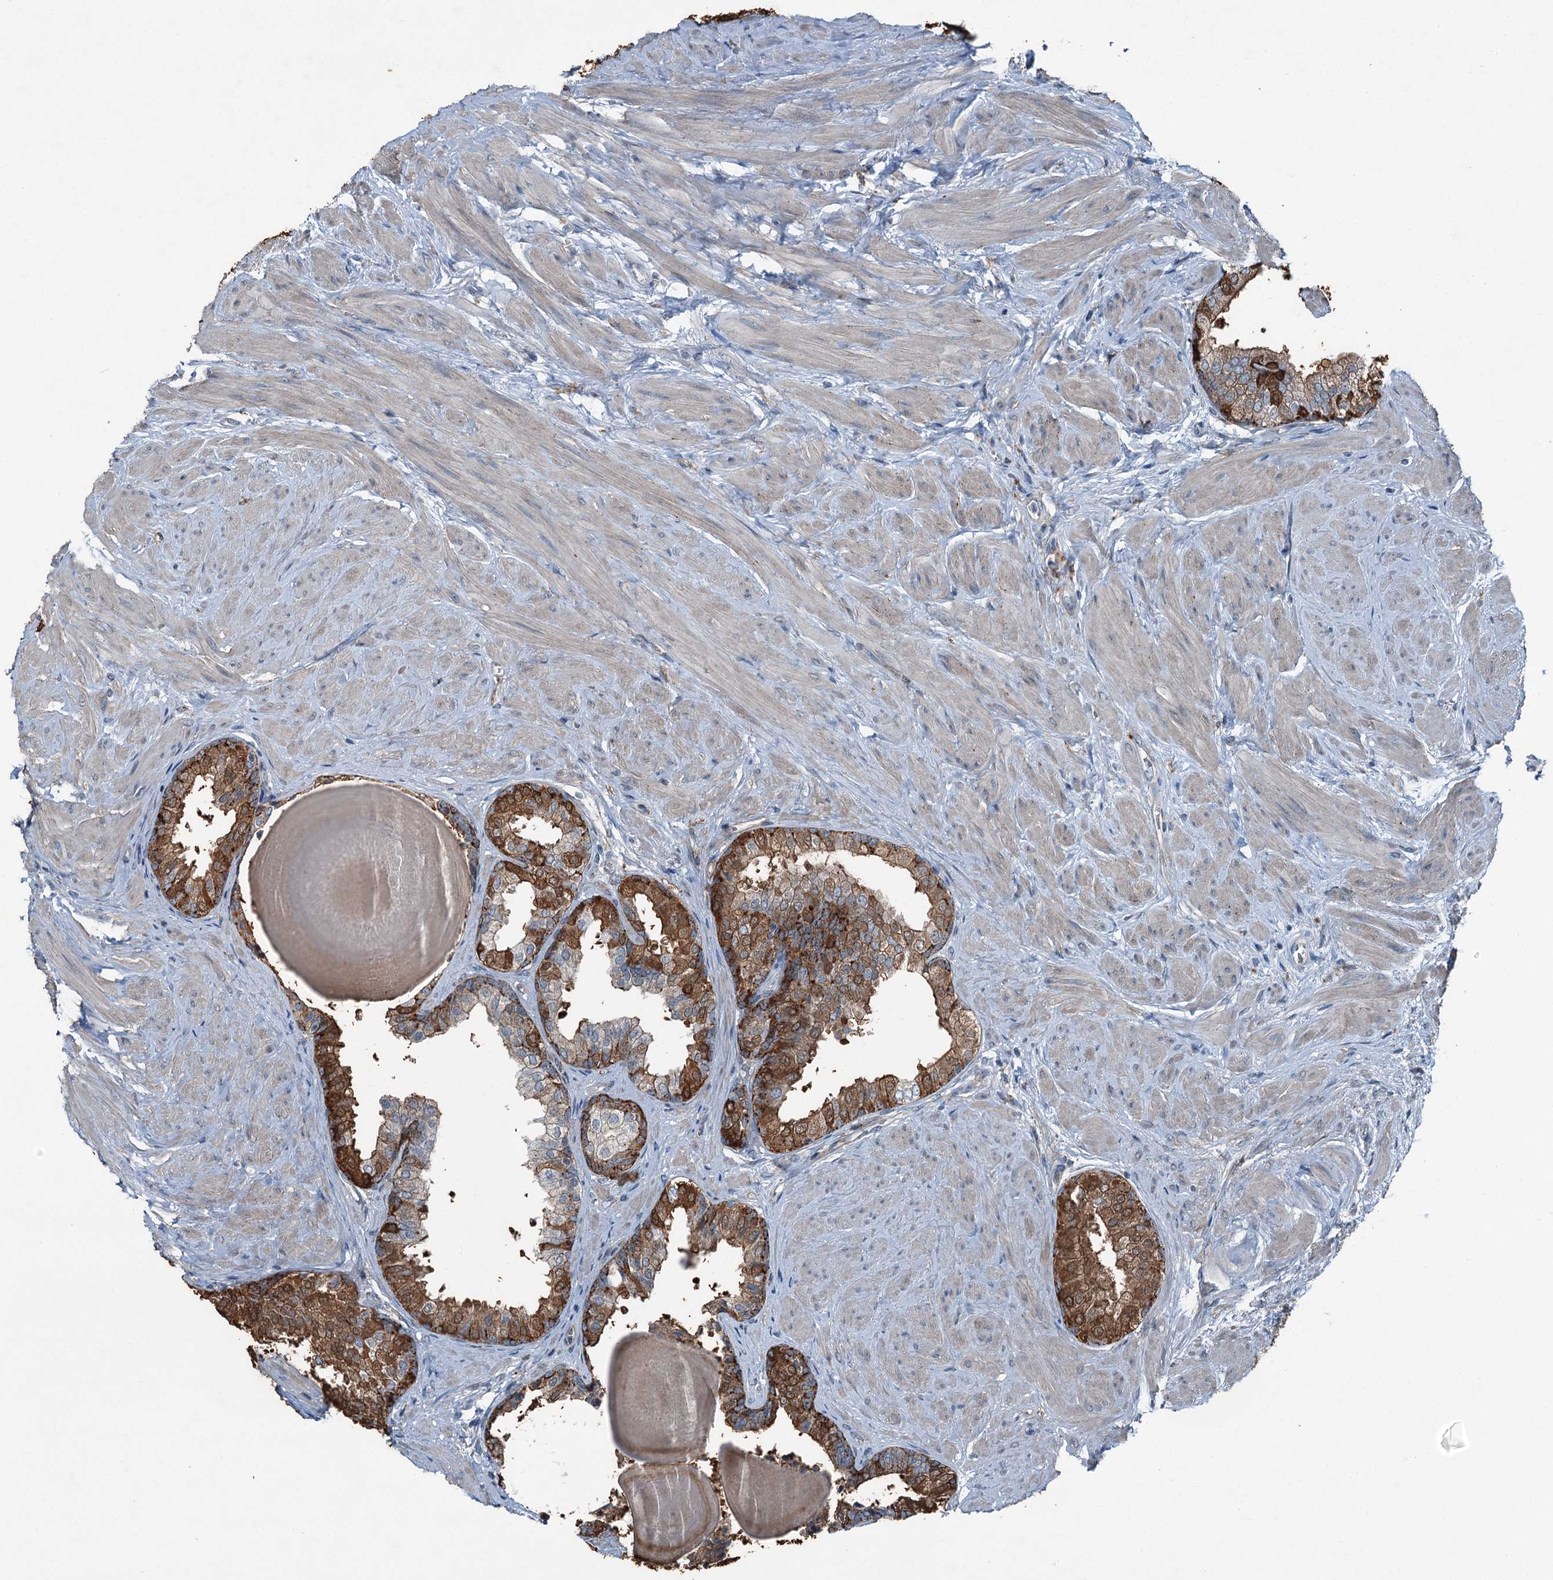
{"staining": {"intensity": "strong", "quantity": "25%-75%", "location": "cytoplasmic/membranous"}, "tissue": "prostate", "cell_type": "Glandular cells", "image_type": "normal", "snomed": [{"axis": "morphology", "description": "Normal tissue, NOS"}, {"axis": "topography", "description": "Prostate"}], "caption": "Normal prostate was stained to show a protein in brown. There is high levels of strong cytoplasmic/membranous staining in approximately 25%-75% of glandular cells. The staining is performed using DAB brown chromogen to label protein expression. The nuclei are counter-stained blue using hematoxylin.", "gene": "AXL", "patient": {"sex": "male", "age": 48}}